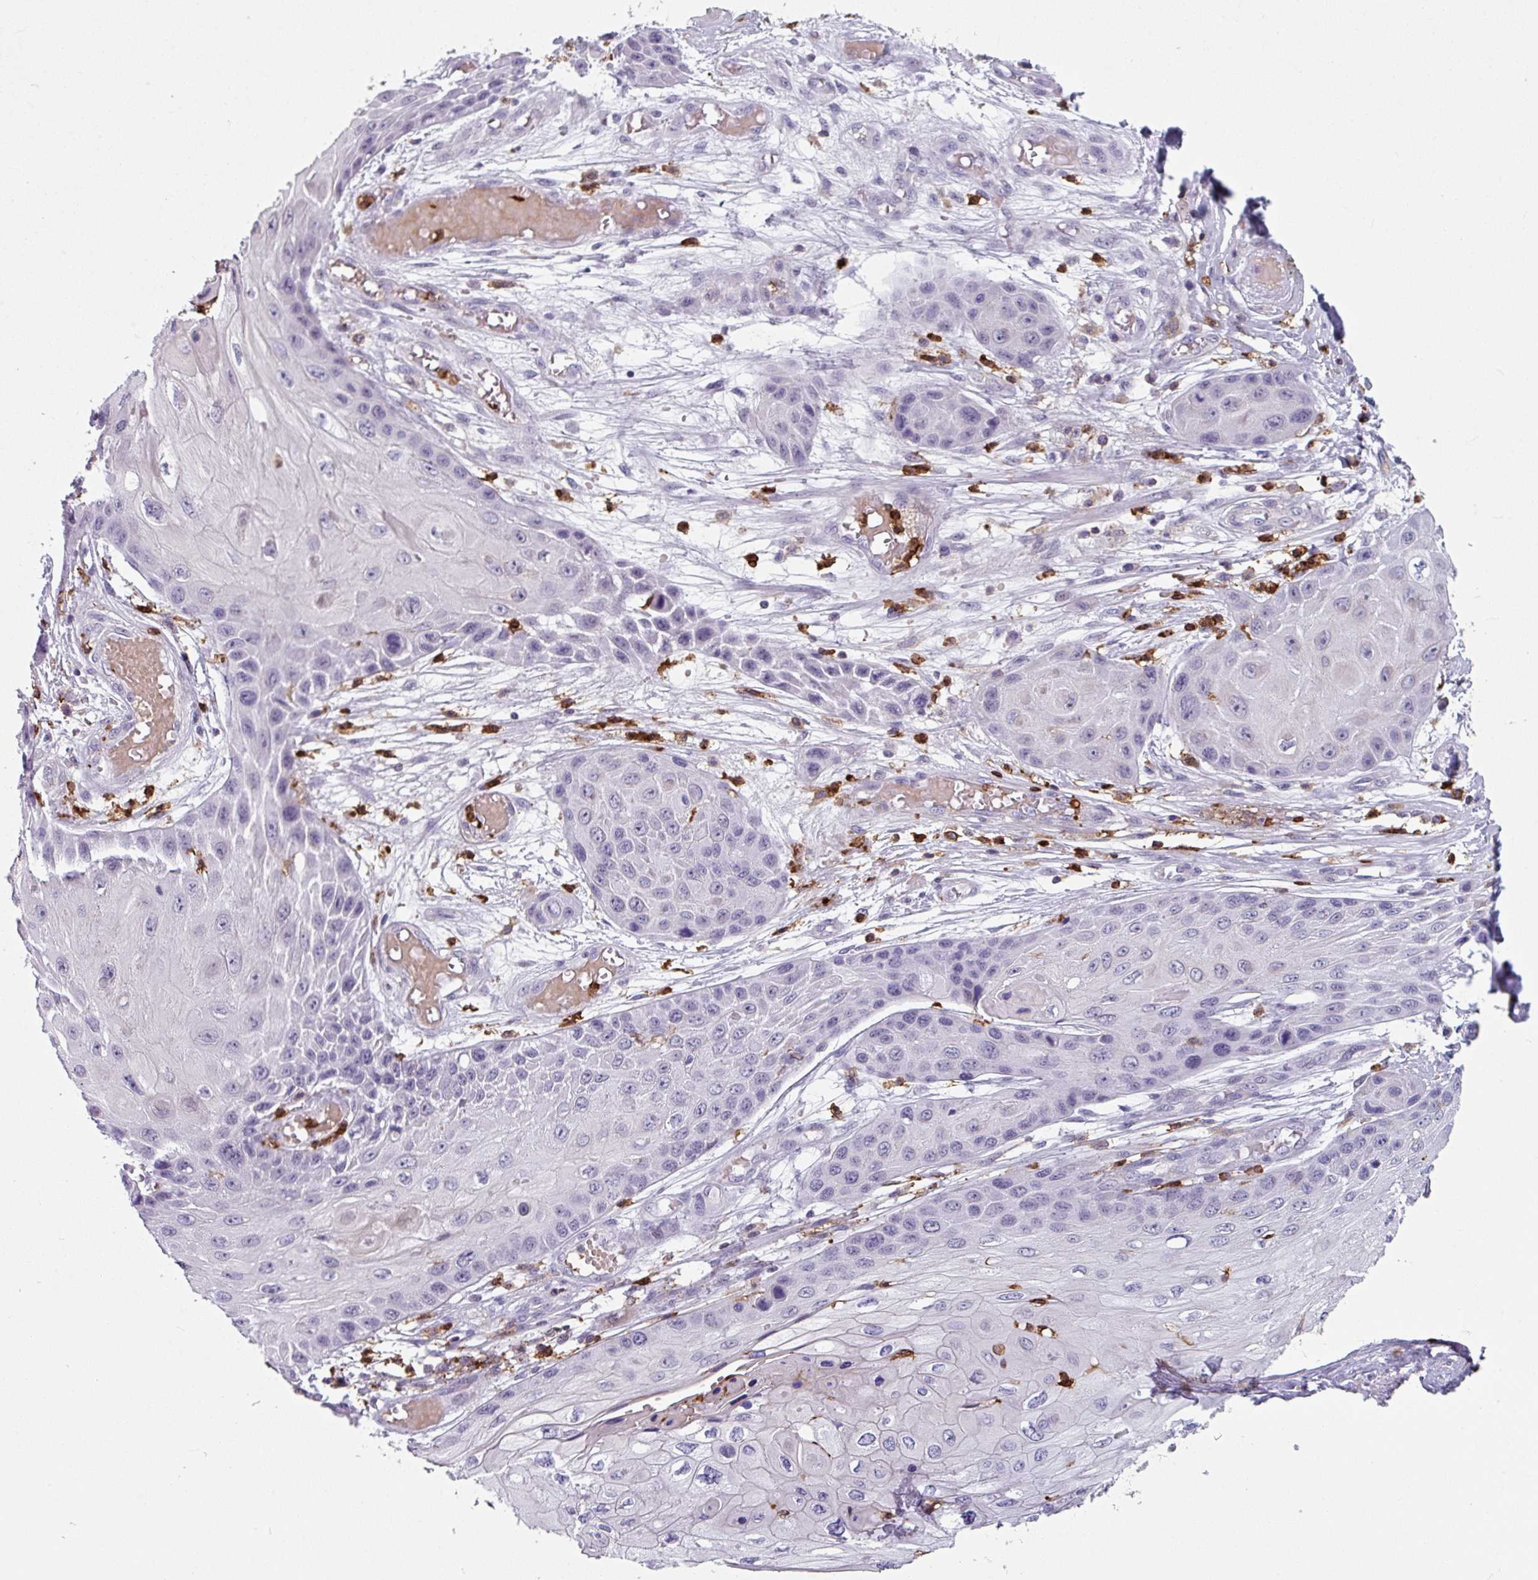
{"staining": {"intensity": "negative", "quantity": "none", "location": "none"}, "tissue": "skin cancer", "cell_type": "Tumor cells", "image_type": "cancer", "snomed": [{"axis": "morphology", "description": "Squamous cell carcinoma, NOS"}, {"axis": "topography", "description": "Skin"}, {"axis": "topography", "description": "Vulva"}], "caption": "IHC of human skin cancer exhibits no expression in tumor cells.", "gene": "EXOSC5", "patient": {"sex": "female", "age": 44}}